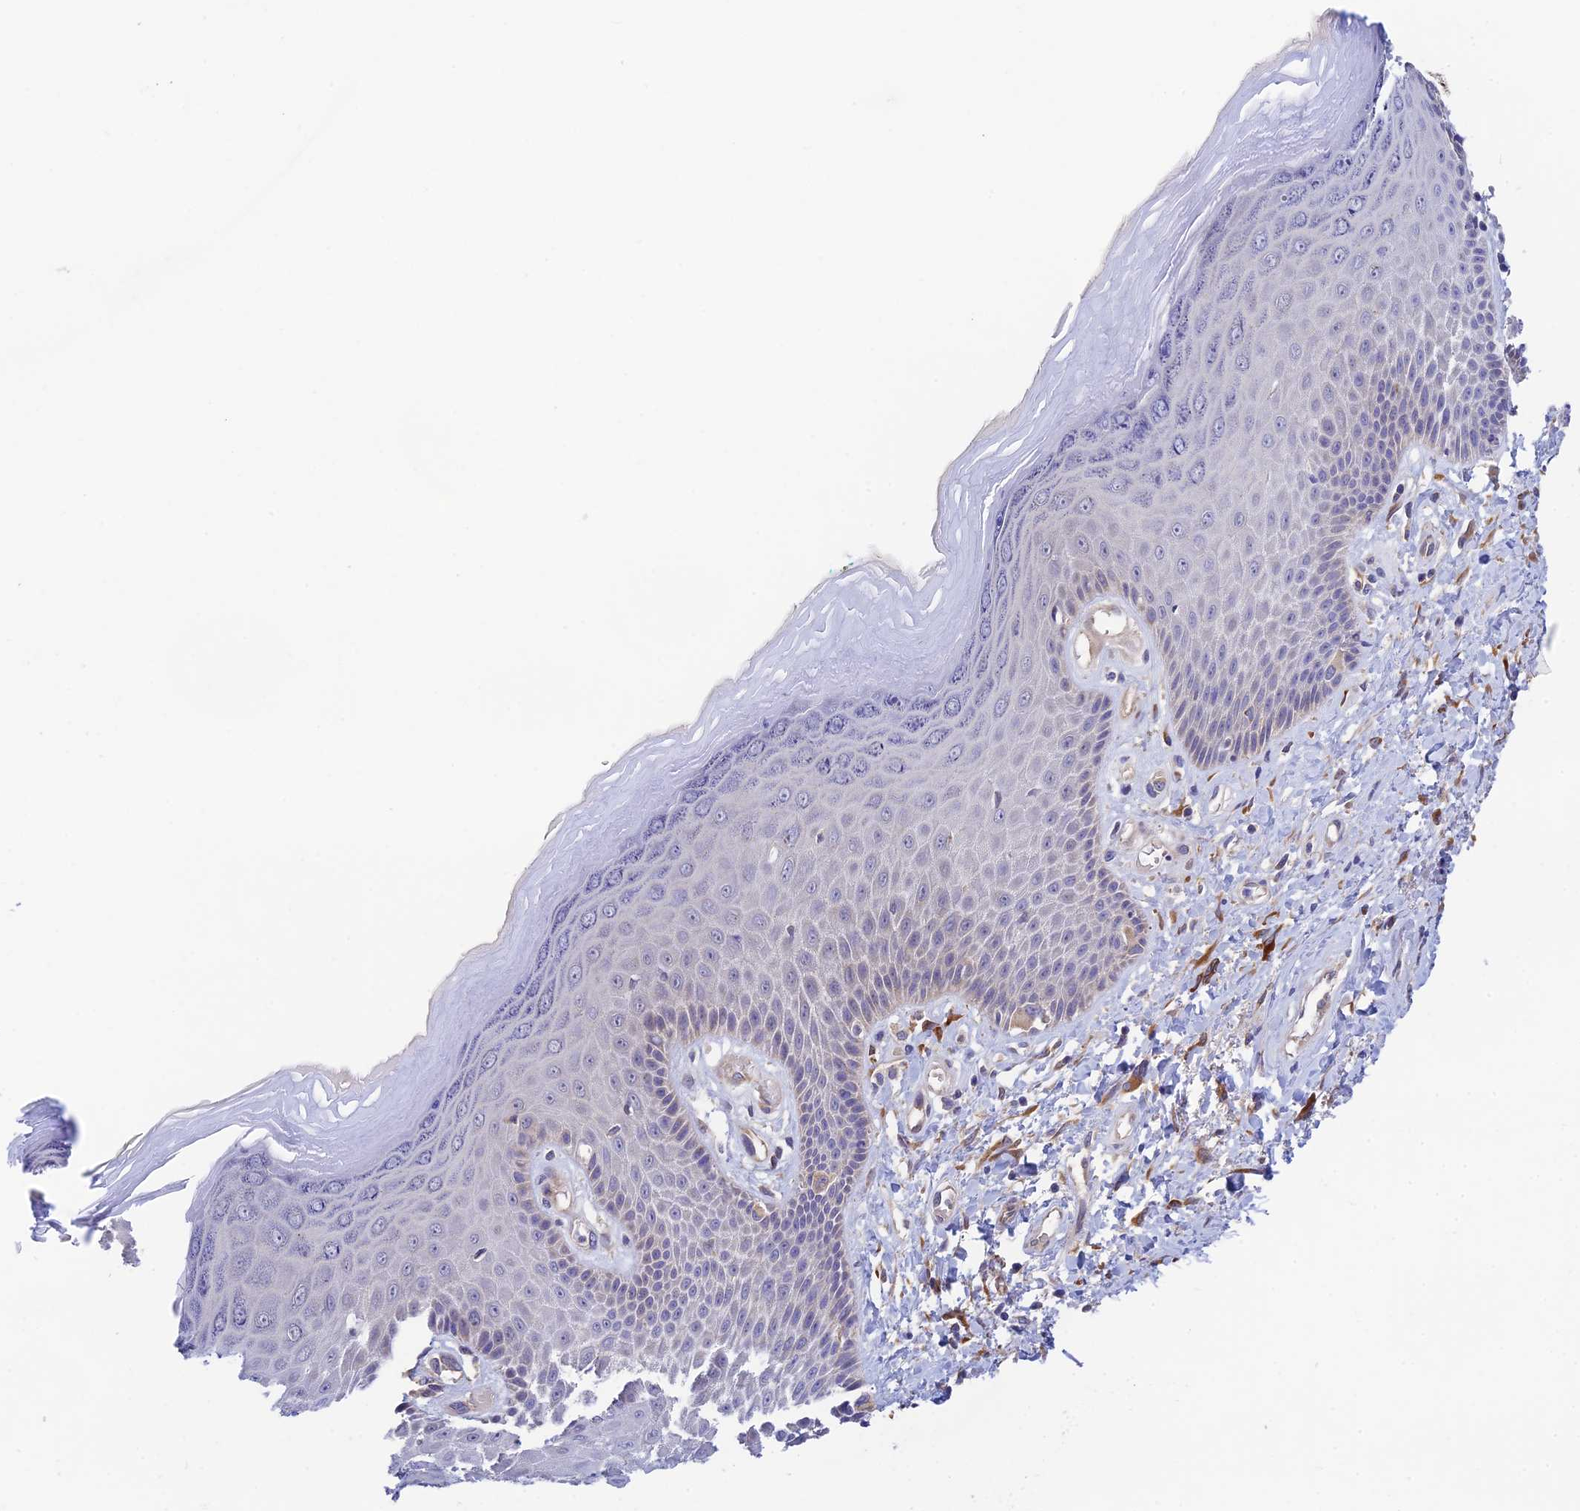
{"staining": {"intensity": "negative", "quantity": "none", "location": "none"}, "tissue": "skin", "cell_type": "Epidermal cells", "image_type": "normal", "snomed": [{"axis": "morphology", "description": "Normal tissue, NOS"}, {"axis": "topography", "description": "Anal"}], "caption": "This is an immunohistochemistry (IHC) micrograph of normal skin. There is no staining in epidermal cells.", "gene": "RANBP6", "patient": {"sex": "male", "age": 78}}